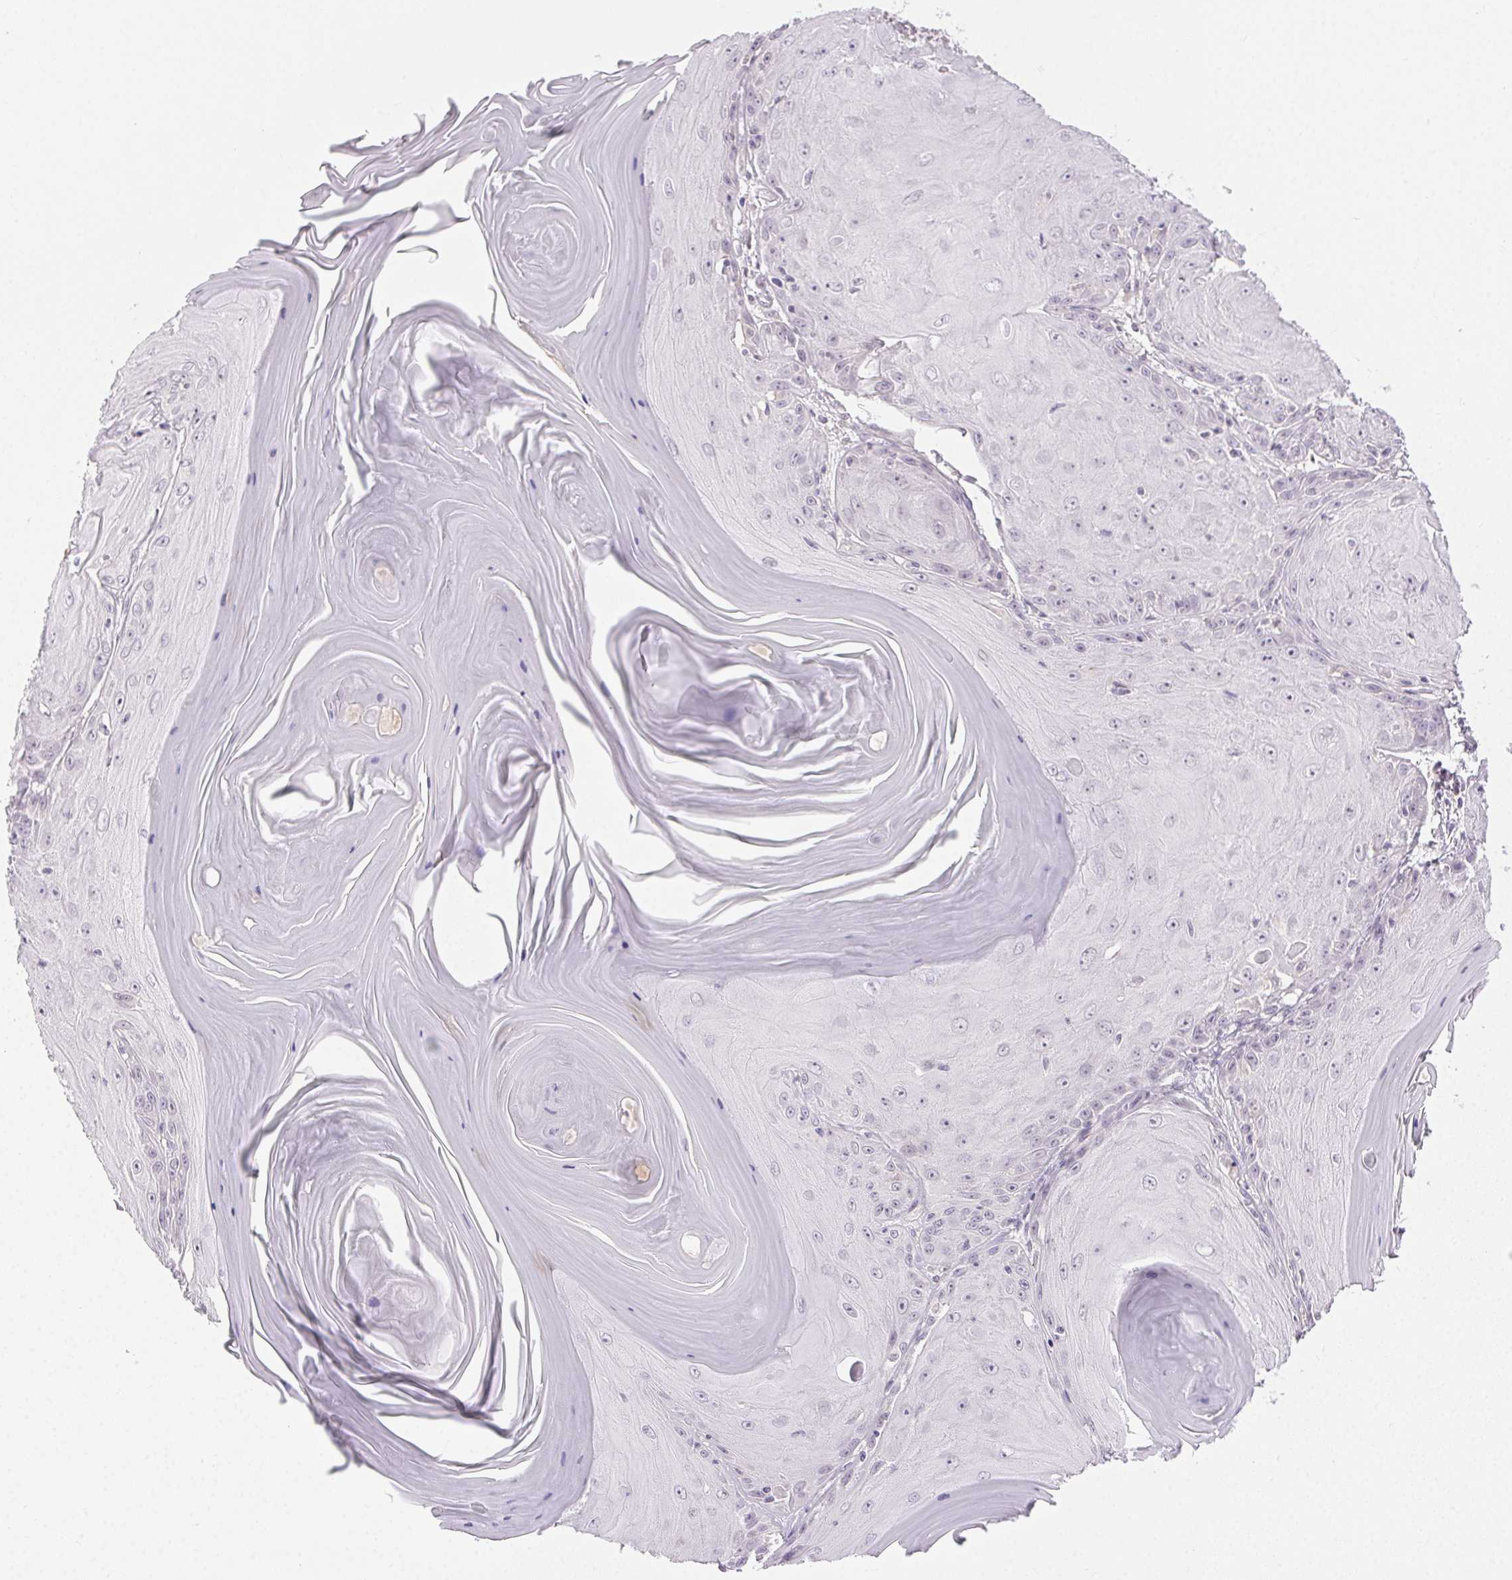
{"staining": {"intensity": "negative", "quantity": "none", "location": "none"}, "tissue": "skin cancer", "cell_type": "Tumor cells", "image_type": "cancer", "snomed": [{"axis": "morphology", "description": "Squamous cell carcinoma, NOS"}, {"axis": "topography", "description": "Skin"}, {"axis": "topography", "description": "Vulva"}], "caption": "This is an immunohistochemistry micrograph of human skin cancer. There is no staining in tumor cells.", "gene": "FAM168A", "patient": {"sex": "female", "age": 85}}